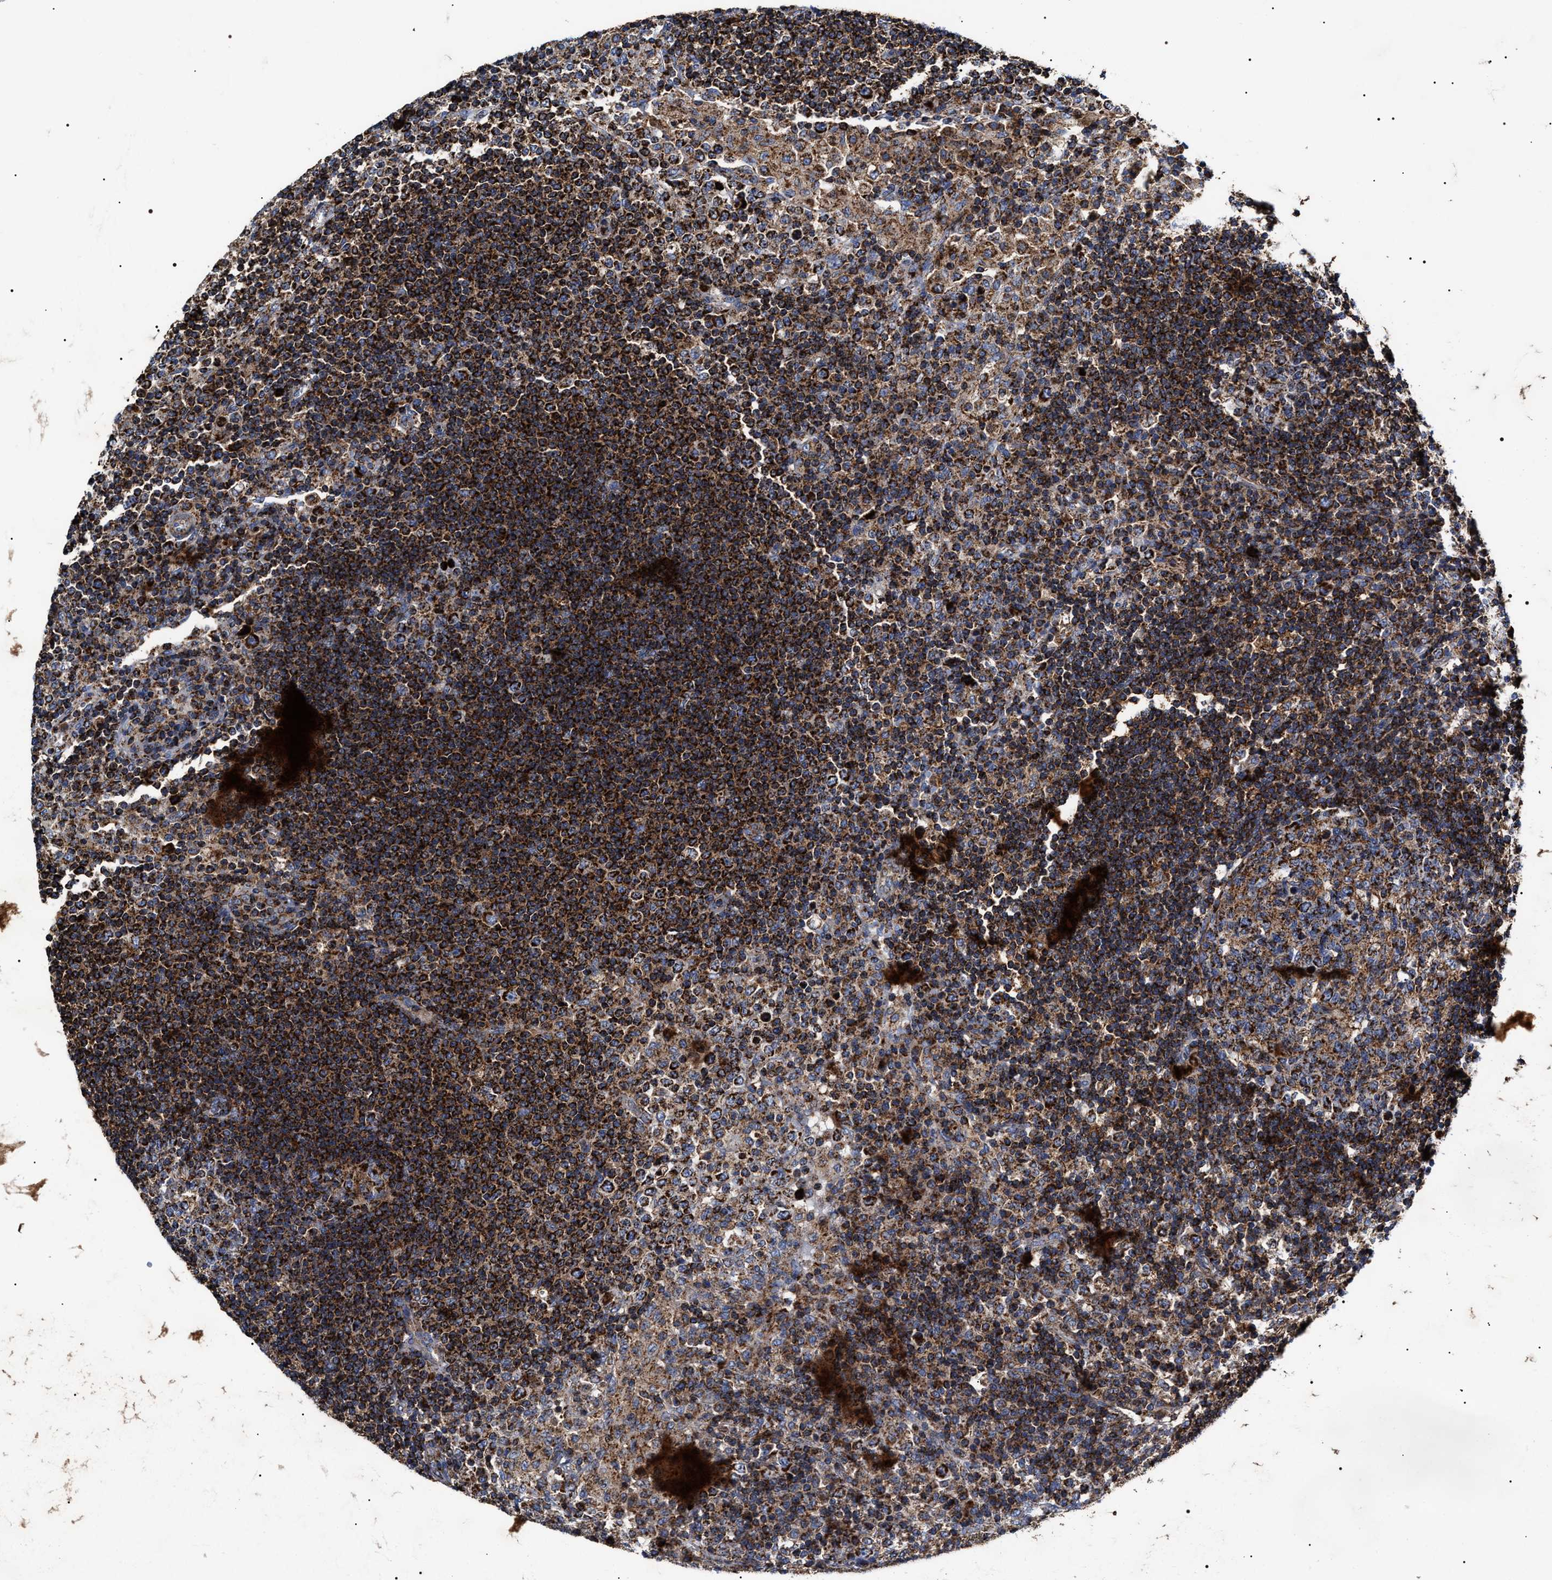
{"staining": {"intensity": "strong", "quantity": ">75%", "location": "cytoplasmic/membranous"}, "tissue": "lymph node", "cell_type": "Germinal center cells", "image_type": "normal", "snomed": [{"axis": "morphology", "description": "Normal tissue, NOS"}, {"axis": "topography", "description": "Lymph node"}], "caption": "Immunohistochemical staining of normal human lymph node shows >75% levels of strong cytoplasmic/membranous protein positivity in about >75% of germinal center cells. The protein is shown in brown color, while the nuclei are stained blue.", "gene": "COG5", "patient": {"sex": "female", "age": 53}}